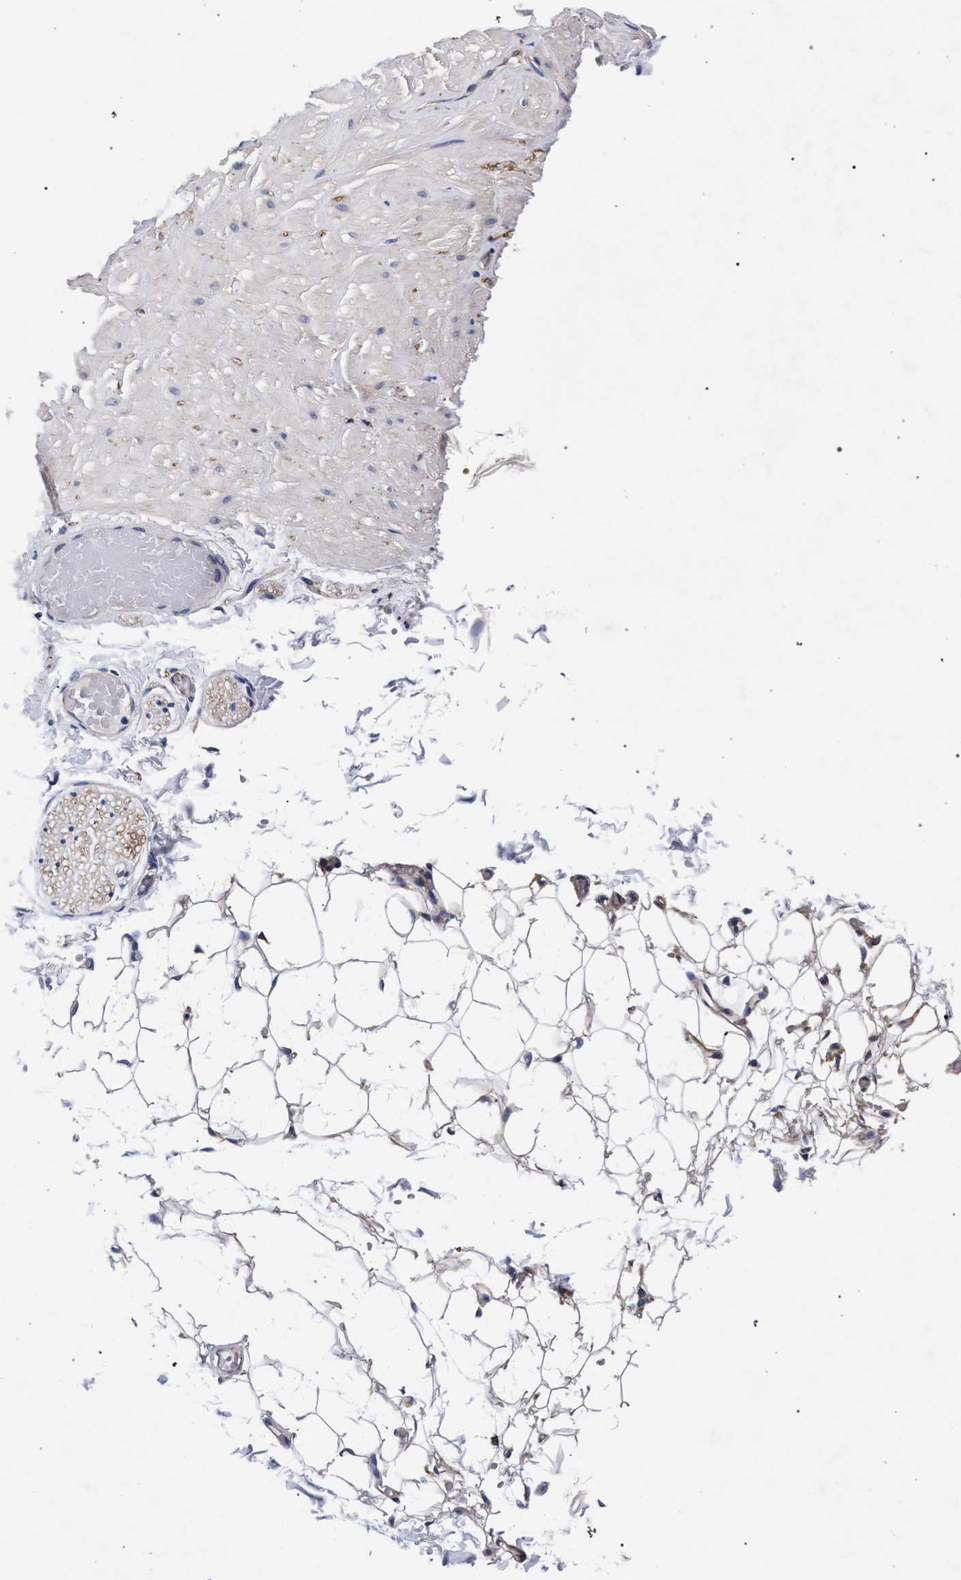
{"staining": {"intensity": "negative", "quantity": "none", "location": "none"}, "tissue": "adipose tissue", "cell_type": "Adipocytes", "image_type": "normal", "snomed": [{"axis": "morphology", "description": "Normal tissue, NOS"}, {"axis": "topography", "description": "Adipose tissue"}, {"axis": "topography", "description": "Vascular tissue"}, {"axis": "topography", "description": "Peripheral nerve tissue"}], "caption": "IHC of unremarkable adipose tissue reveals no positivity in adipocytes. (DAB immunohistochemistry visualized using brightfield microscopy, high magnification).", "gene": "CFAP95", "patient": {"sex": "male", "age": 25}}